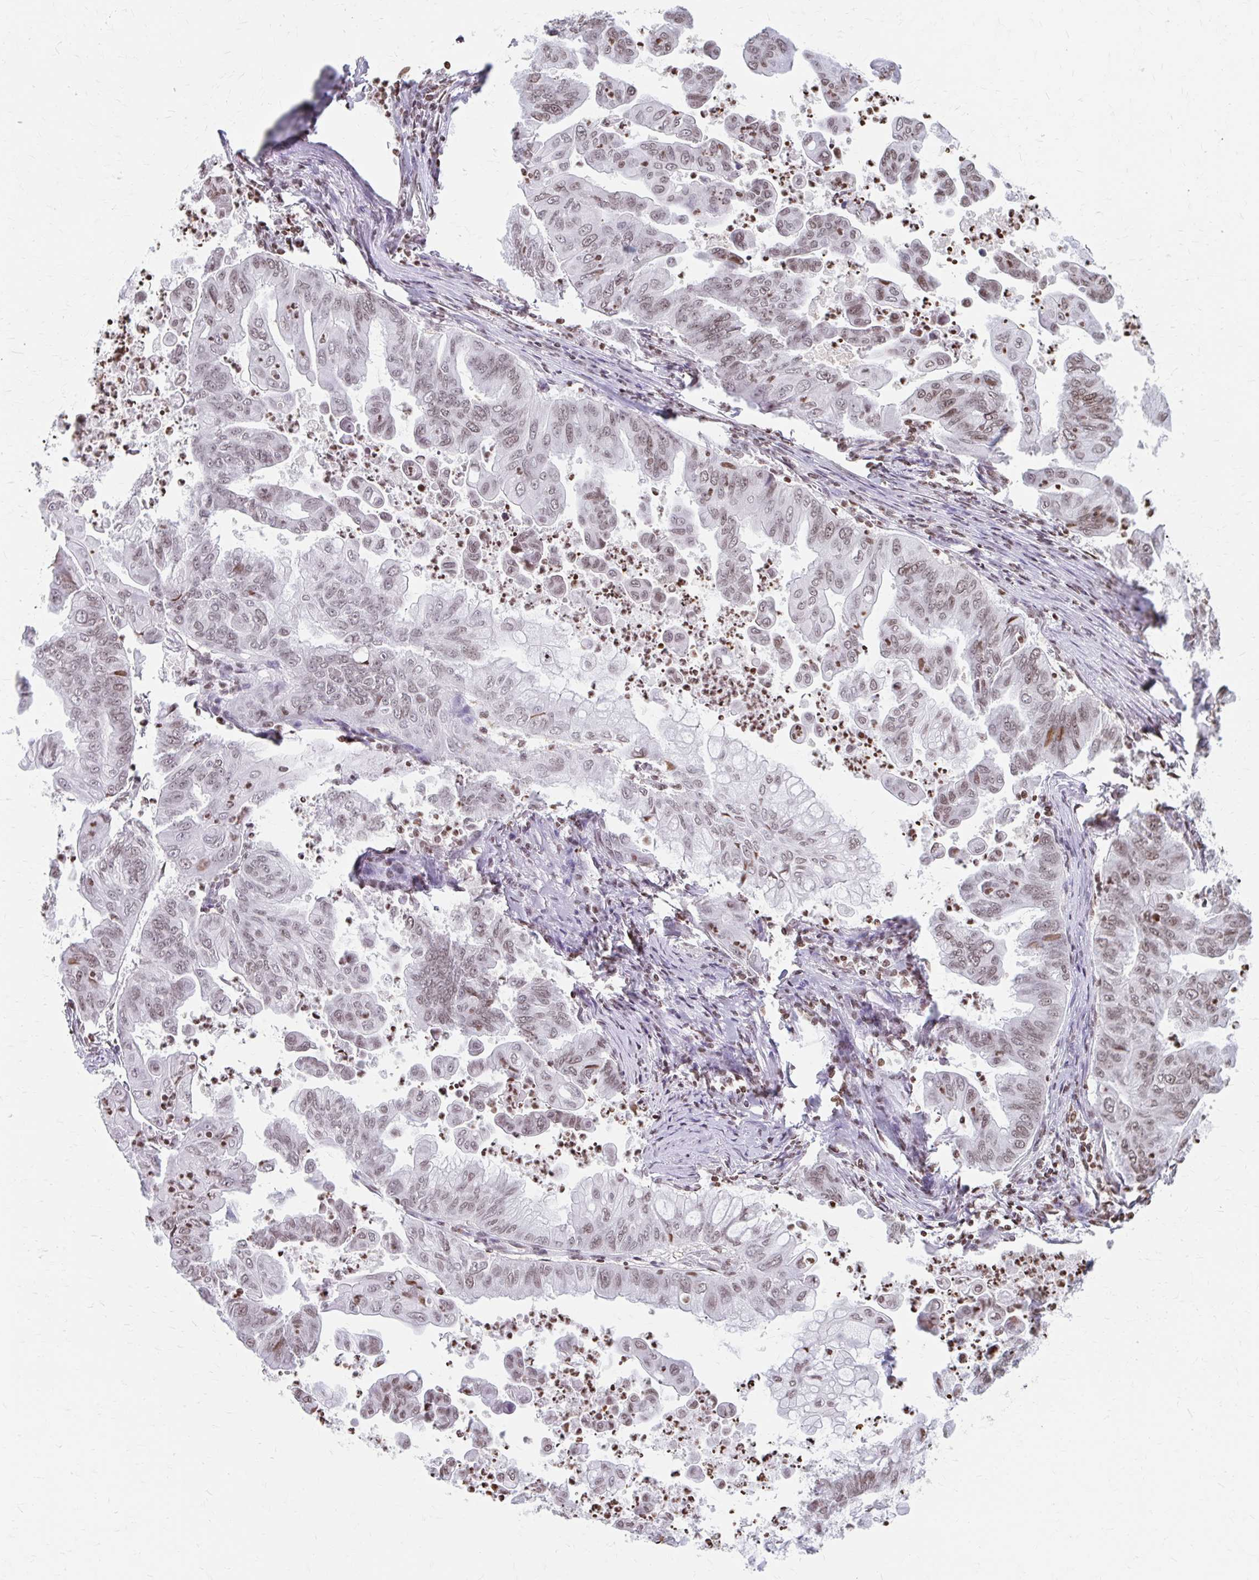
{"staining": {"intensity": "moderate", "quantity": "25%-75%", "location": "nuclear"}, "tissue": "stomach cancer", "cell_type": "Tumor cells", "image_type": "cancer", "snomed": [{"axis": "morphology", "description": "Adenocarcinoma, NOS"}, {"axis": "topography", "description": "Stomach, upper"}], "caption": "This photomicrograph shows IHC staining of human stomach adenocarcinoma, with medium moderate nuclear expression in approximately 25%-75% of tumor cells.", "gene": "ORC3", "patient": {"sex": "male", "age": 80}}